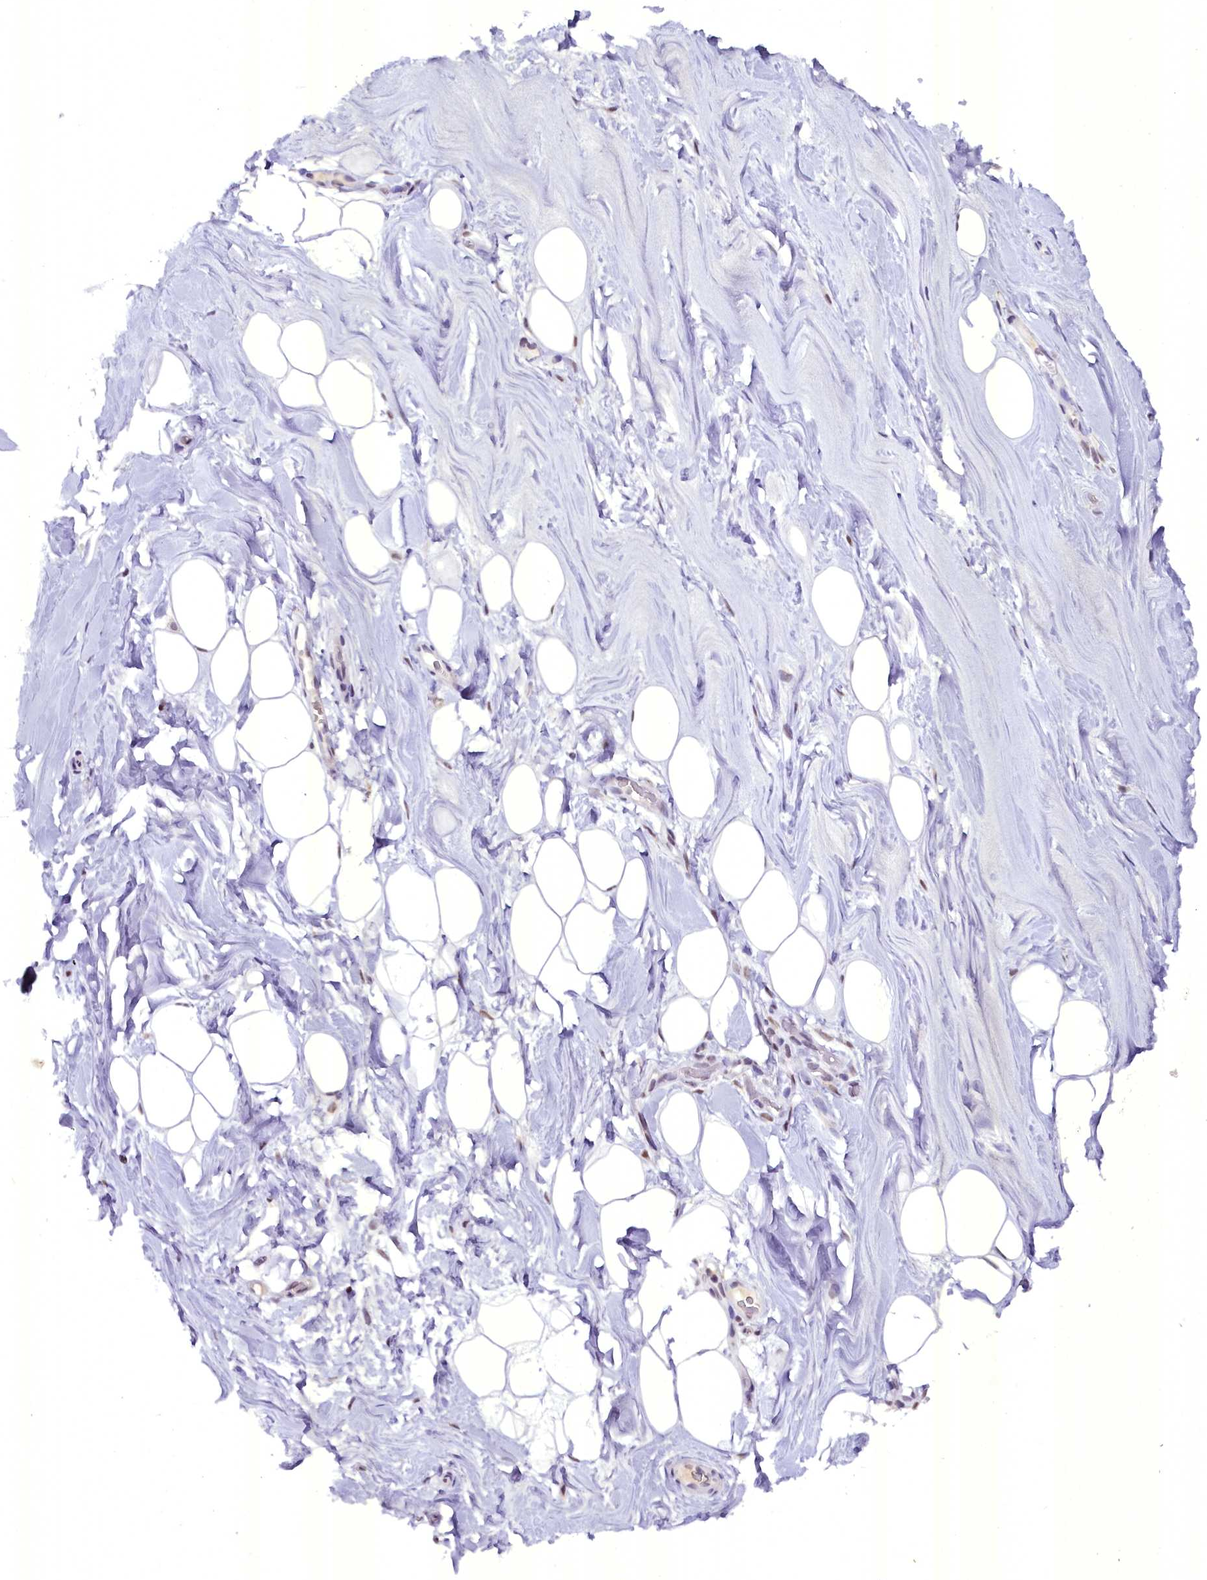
{"staining": {"intensity": "moderate", "quantity": ">75%", "location": "nuclear"}, "tissue": "adipose tissue", "cell_type": "Adipocytes", "image_type": "normal", "snomed": [{"axis": "morphology", "description": "Normal tissue, NOS"}, {"axis": "topography", "description": "Breast"}], "caption": "Protein expression analysis of normal human adipose tissue reveals moderate nuclear positivity in approximately >75% of adipocytes. The staining was performed using DAB to visualize the protein expression in brown, while the nuclei were stained in blue with hematoxylin (Magnification: 20x).", "gene": "NCBP1", "patient": {"sex": "female", "age": 26}}